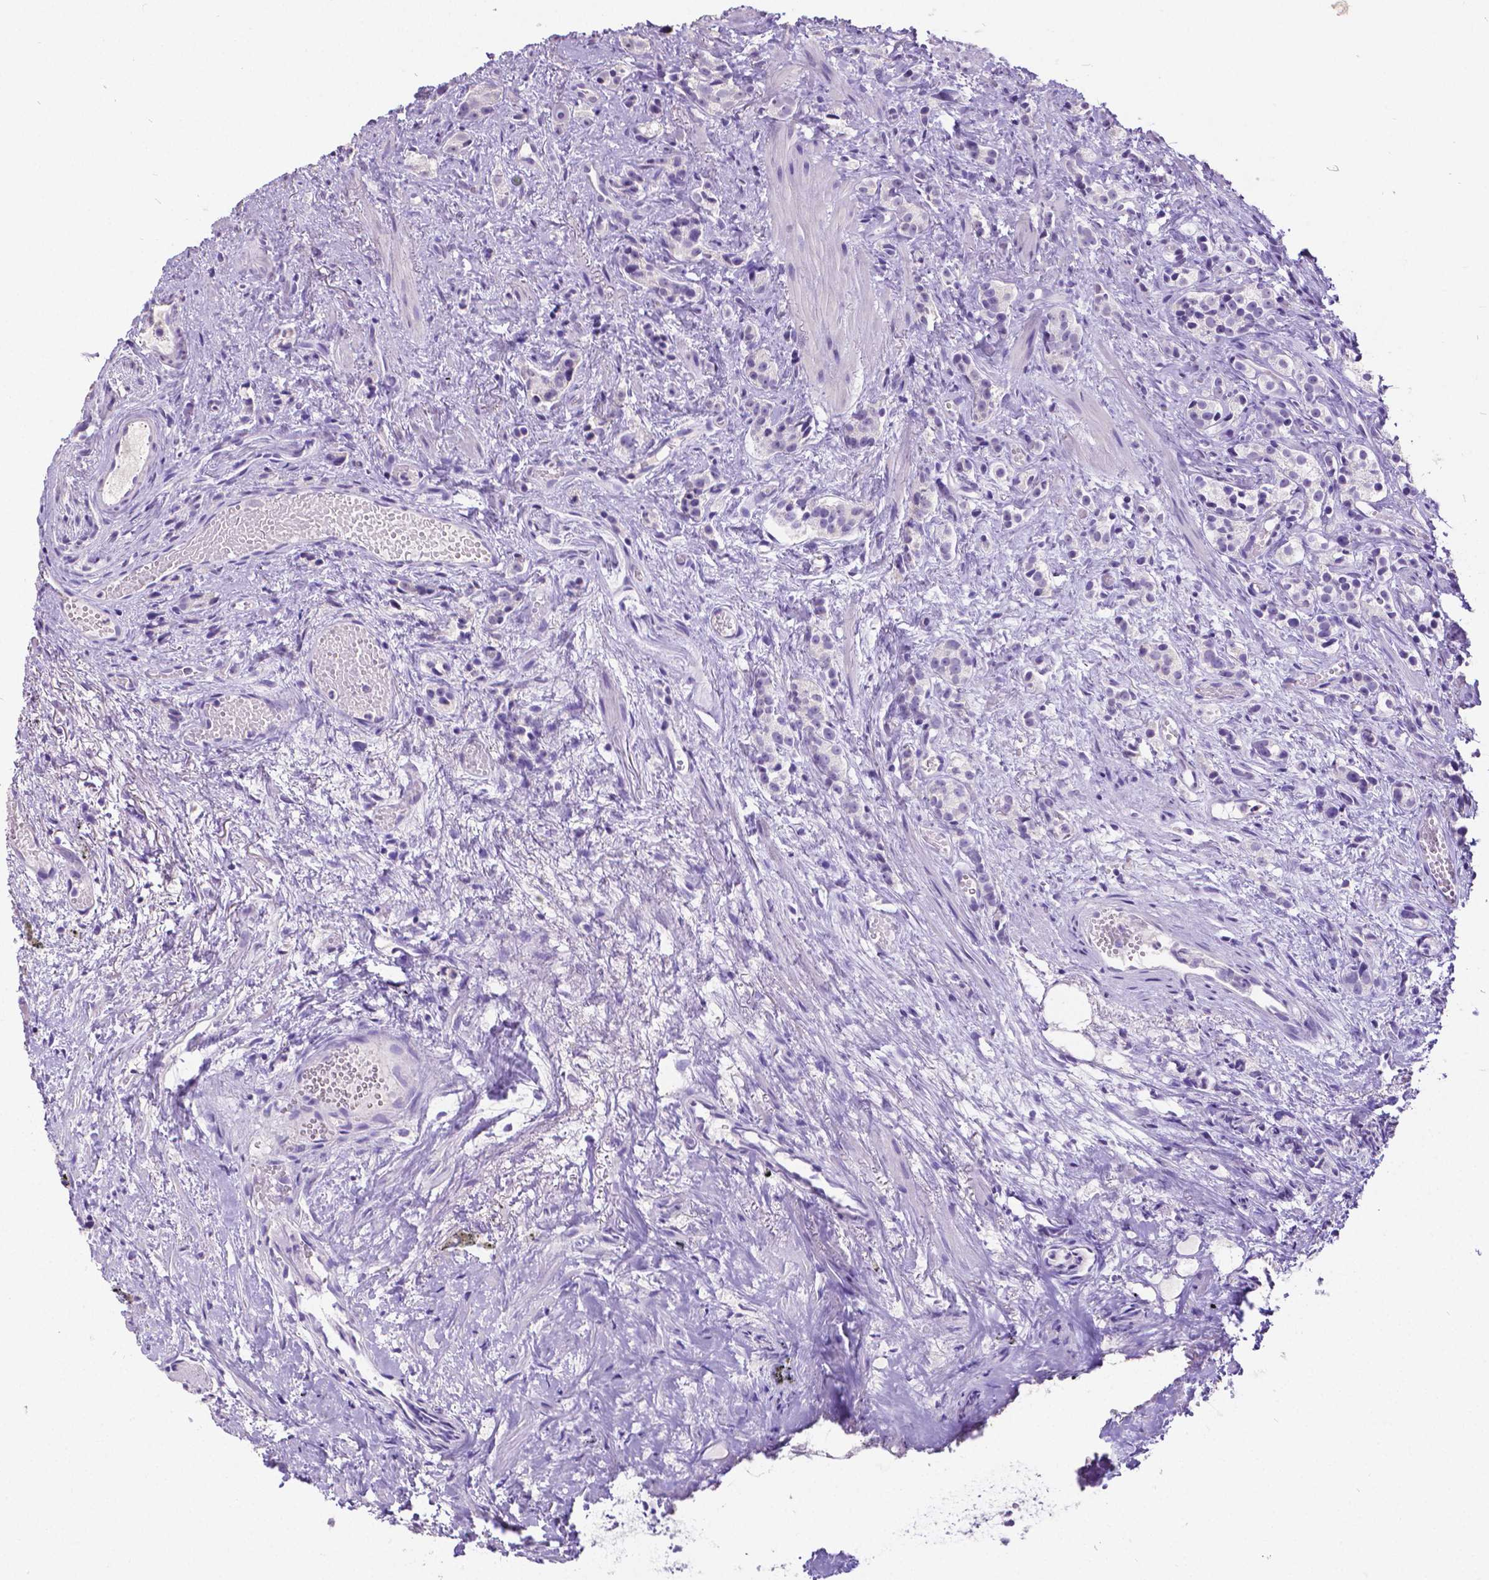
{"staining": {"intensity": "negative", "quantity": "none", "location": "none"}, "tissue": "prostate cancer", "cell_type": "Tumor cells", "image_type": "cancer", "snomed": [{"axis": "morphology", "description": "Adenocarcinoma, High grade"}, {"axis": "topography", "description": "Prostate"}], "caption": "Tumor cells are negative for protein expression in human prostate cancer (adenocarcinoma (high-grade)).", "gene": "SATB2", "patient": {"sex": "male", "age": 53}}